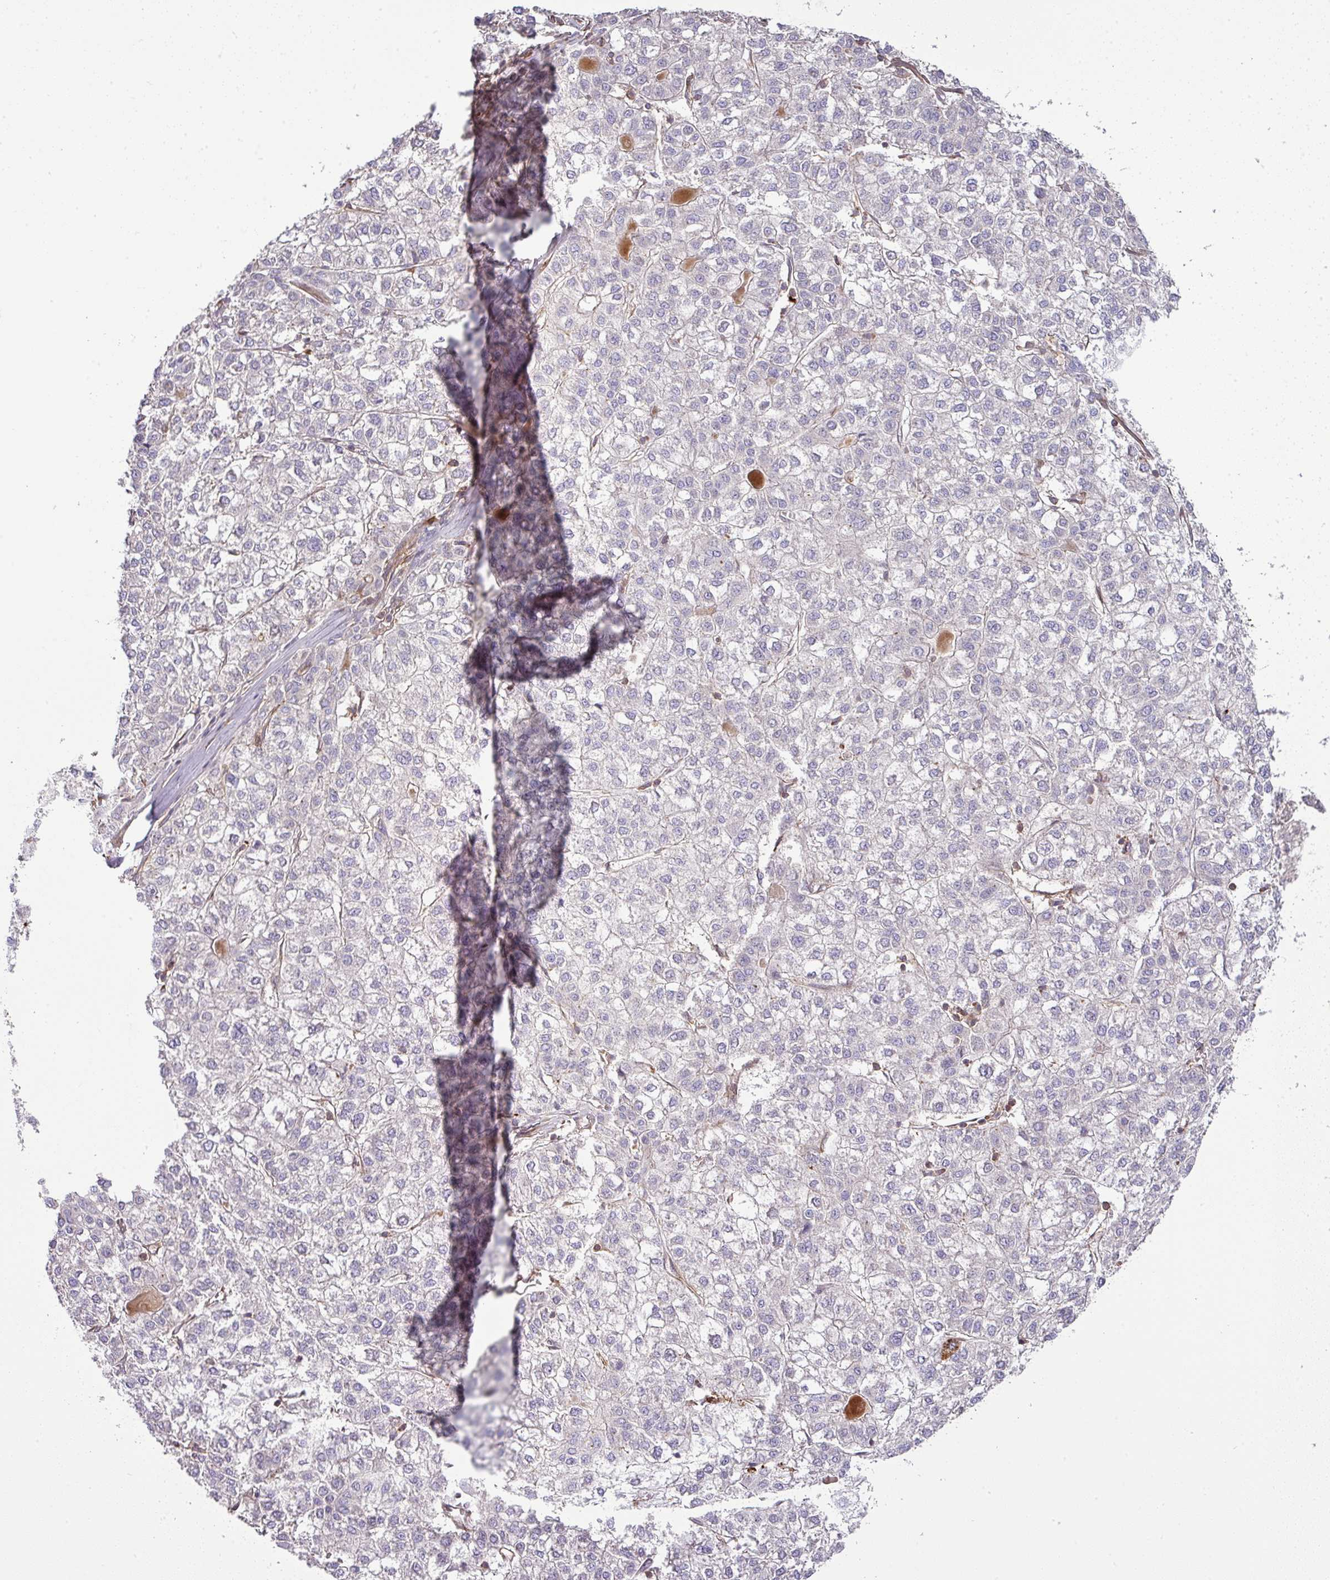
{"staining": {"intensity": "negative", "quantity": "none", "location": "none"}, "tissue": "liver cancer", "cell_type": "Tumor cells", "image_type": "cancer", "snomed": [{"axis": "morphology", "description": "Carcinoma, Hepatocellular, NOS"}, {"axis": "topography", "description": "Liver"}], "caption": "The immunohistochemistry histopathology image has no significant positivity in tumor cells of hepatocellular carcinoma (liver) tissue.", "gene": "TMEM107", "patient": {"sex": "female", "age": 43}}